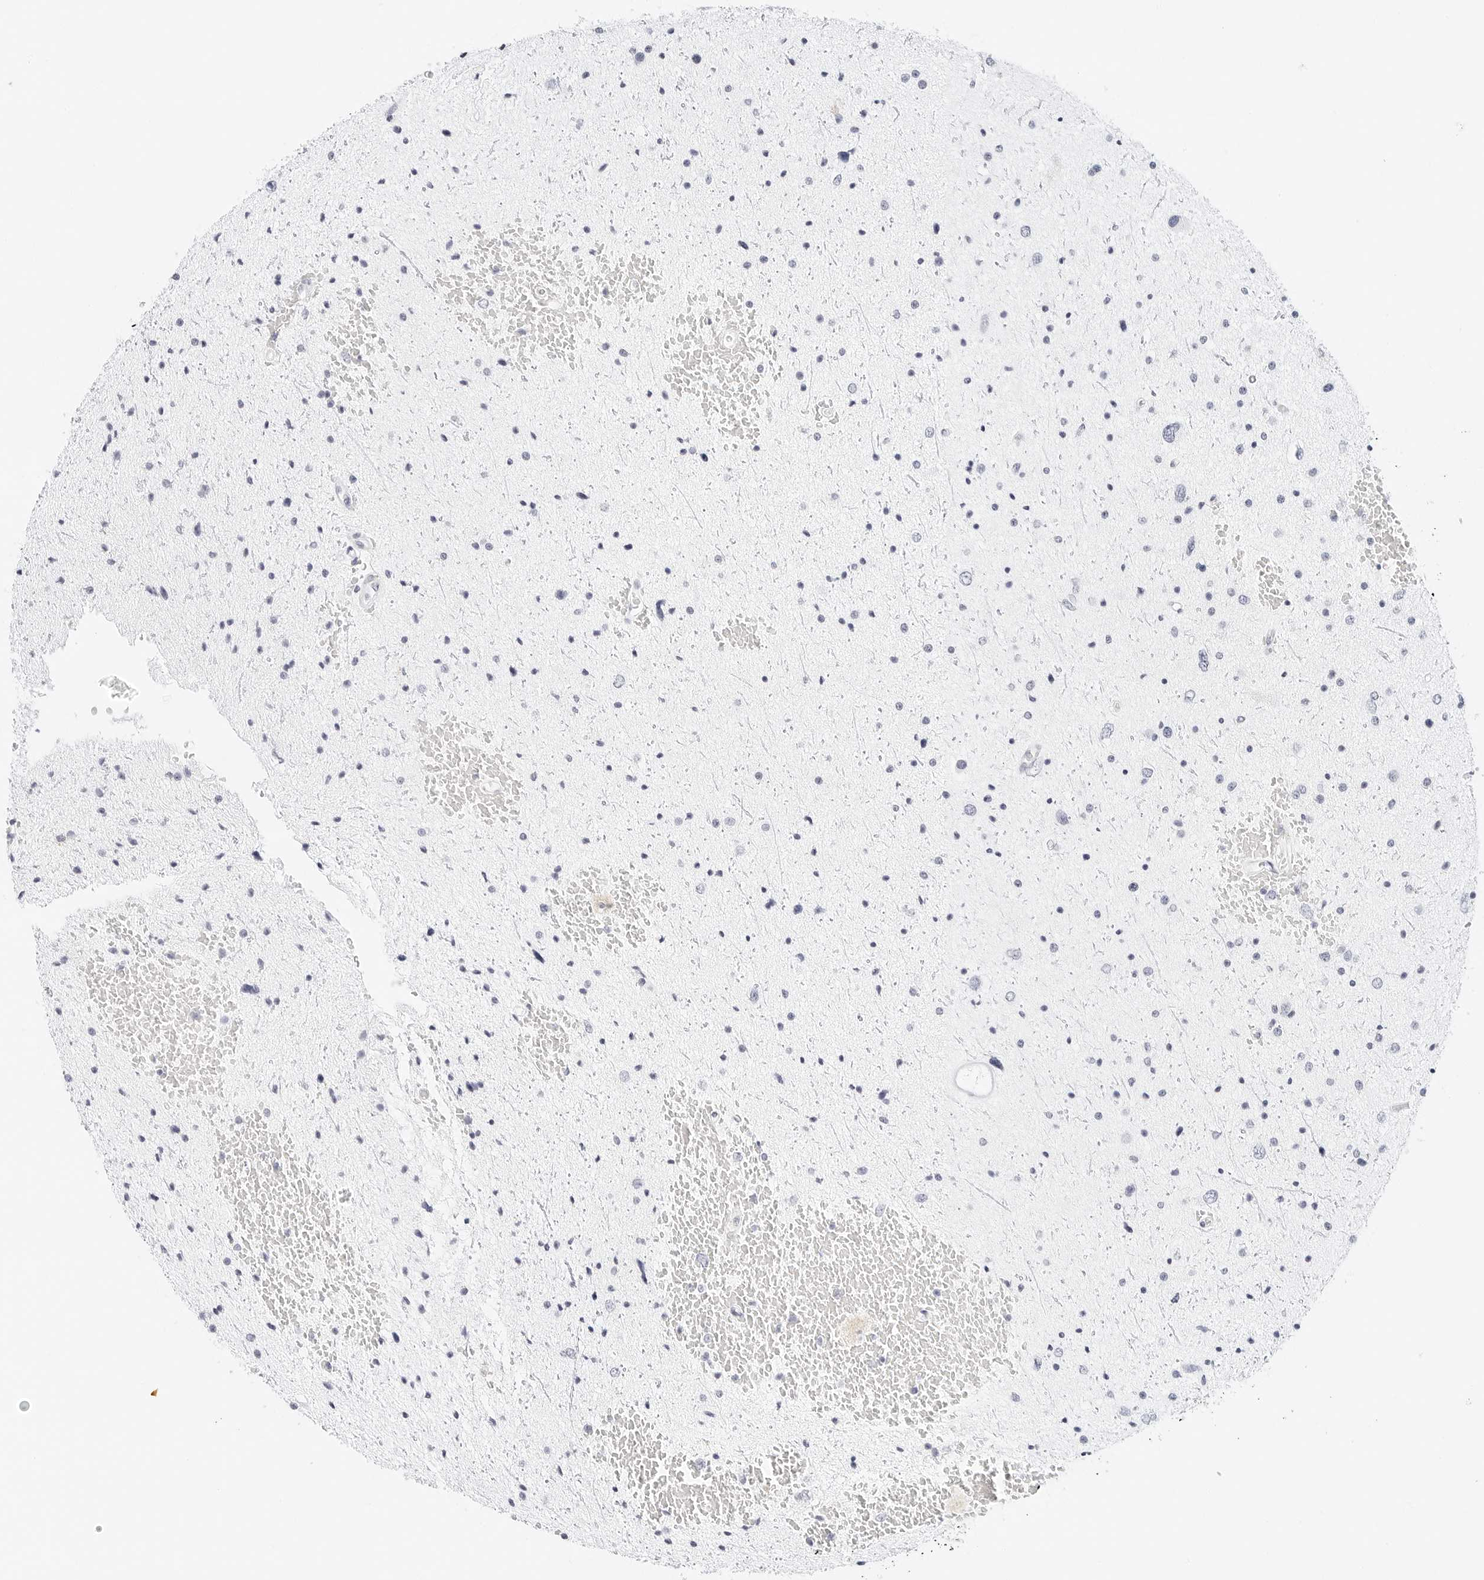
{"staining": {"intensity": "negative", "quantity": "none", "location": "none"}, "tissue": "glioma", "cell_type": "Tumor cells", "image_type": "cancer", "snomed": [{"axis": "morphology", "description": "Glioma, malignant, Low grade"}, {"axis": "topography", "description": "Brain"}], "caption": "This is an IHC histopathology image of human glioma. There is no expression in tumor cells.", "gene": "CD22", "patient": {"sex": "female", "age": 37}}